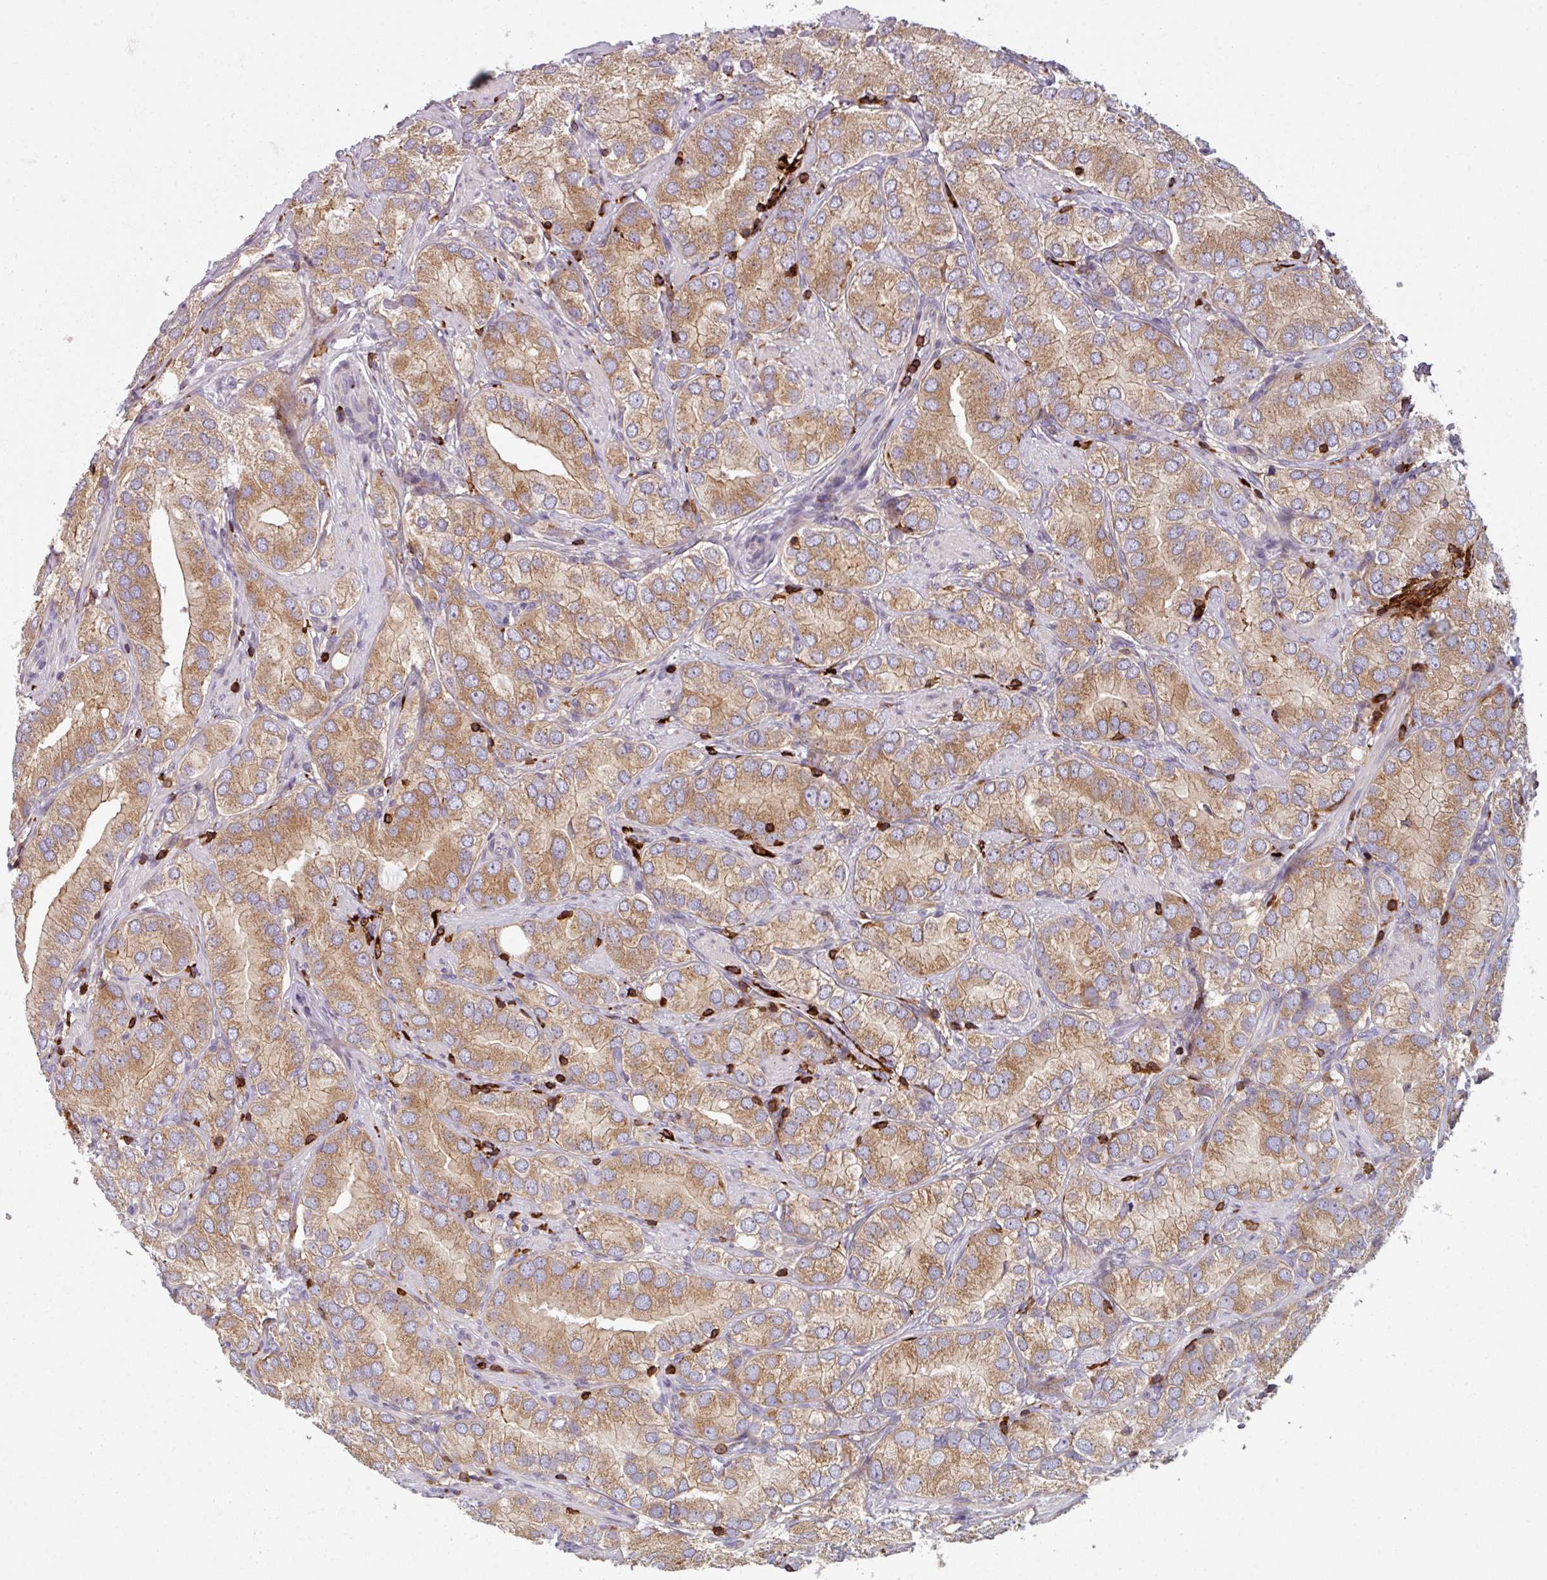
{"staining": {"intensity": "moderate", "quantity": ">75%", "location": "cytoplasmic/membranous"}, "tissue": "prostate cancer", "cell_type": "Tumor cells", "image_type": "cancer", "snomed": [{"axis": "morphology", "description": "Adenocarcinoma, High grade"}, {"axis": "topography", "description": "Prostate"}], "caption": "A brown stain highlights moderate cytoplasmic/membranous positivity of a protein in human prostate adenocarcinoma (high-grade) tumor cells. (IHC, brightfield microscopy, high magnification).", "gene": "NEDD9", "patient": {"sex": "male", "age": 82}}